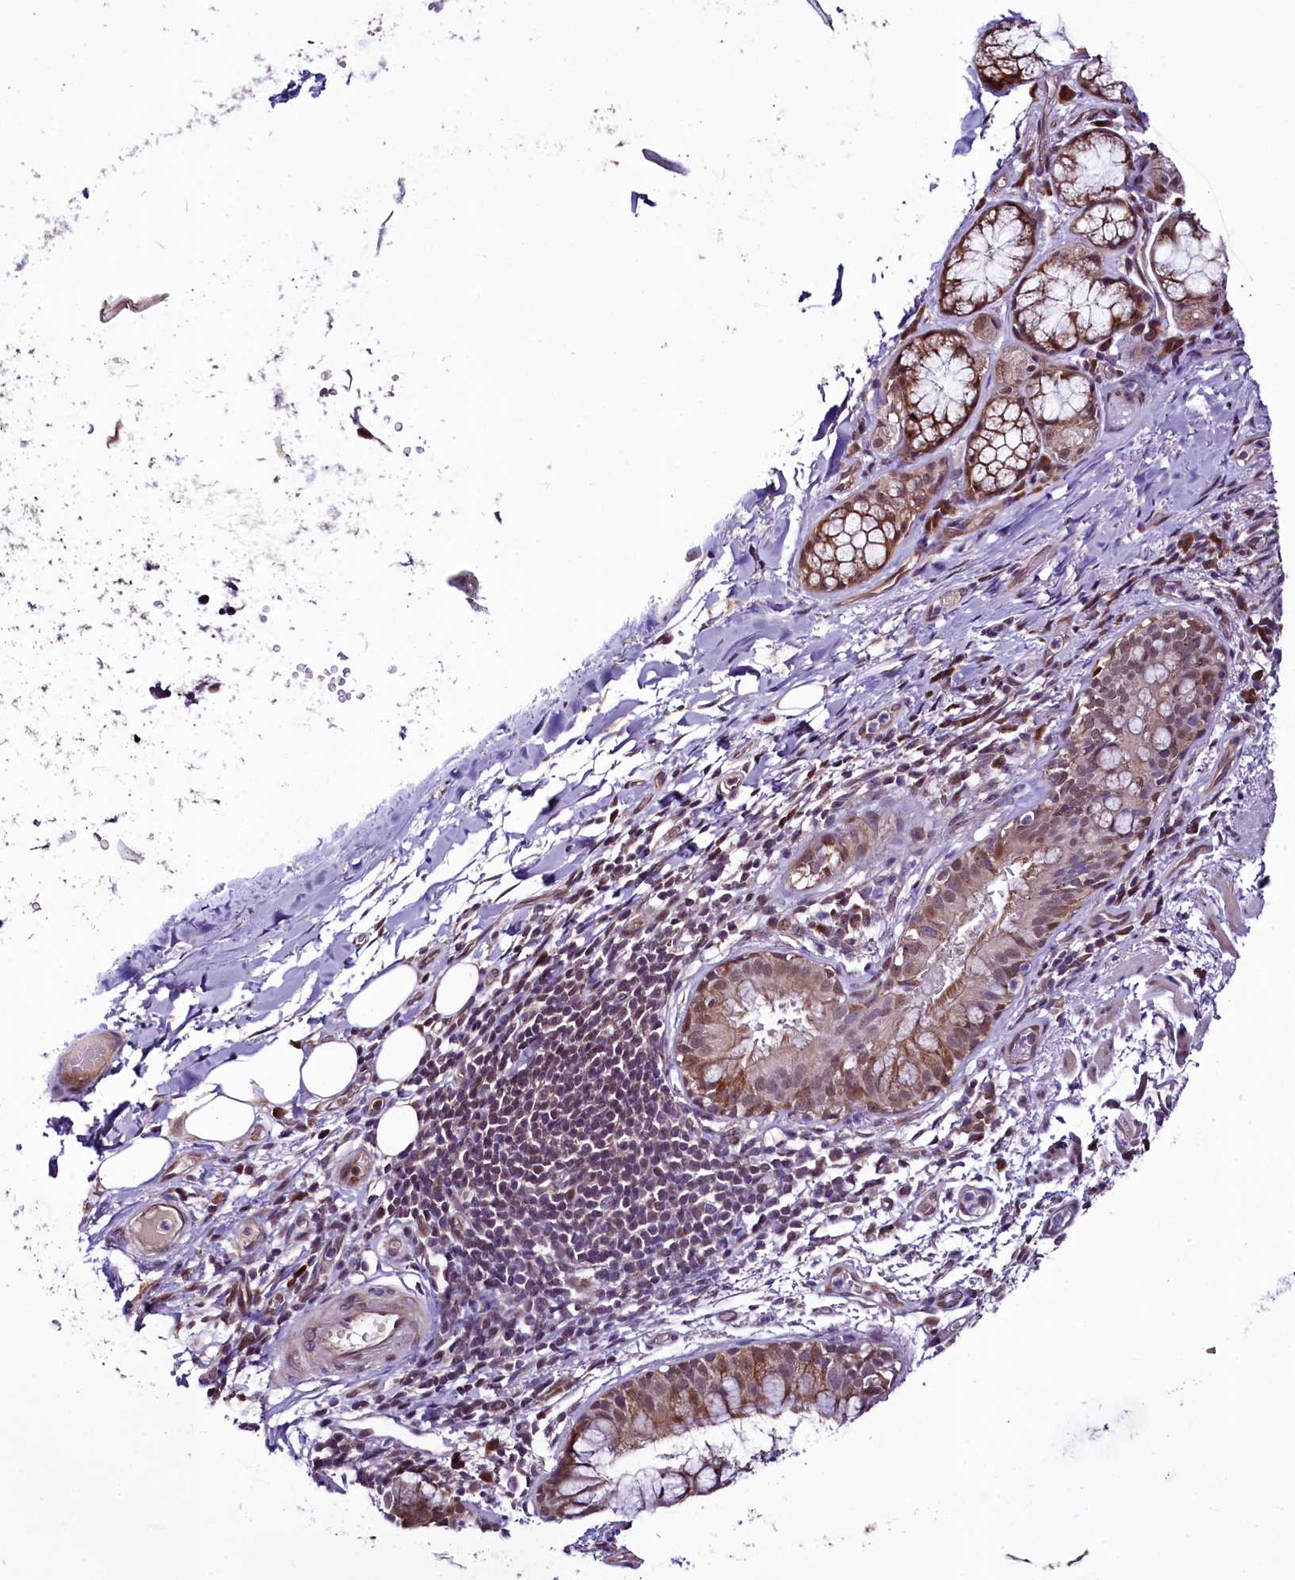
{"staining": {"intensity": "moderate", "quantity": ">75%", "location": "cytoplasmic/membranous,nuclear"}, "tissue": "bronchus", "cell_type": "Respiratory epithelial cells", "image_type": "normal", "snomed": [{"axis": "morphology", "description": "Normal tissue, NOS"}, {"axis": "topography", "description": "Lymph node"}, {"axis": "topography", "description": "Cartilage tissue"}, {"axis": "topography", "description": "Bronchus"}], "caption": "A medium amount of moderate cytoplasmic/membranous,nuclear positivity is identified in approximately >75% of respiratory epithelial cells in normal bronchus. The staining is performed using DAB brown chromogen to label protein expression. The nuclei are counter-stained blue using hematoxylin.", "gene": "RPUSD2", "patient": {"sex": "male", "age": 63}}